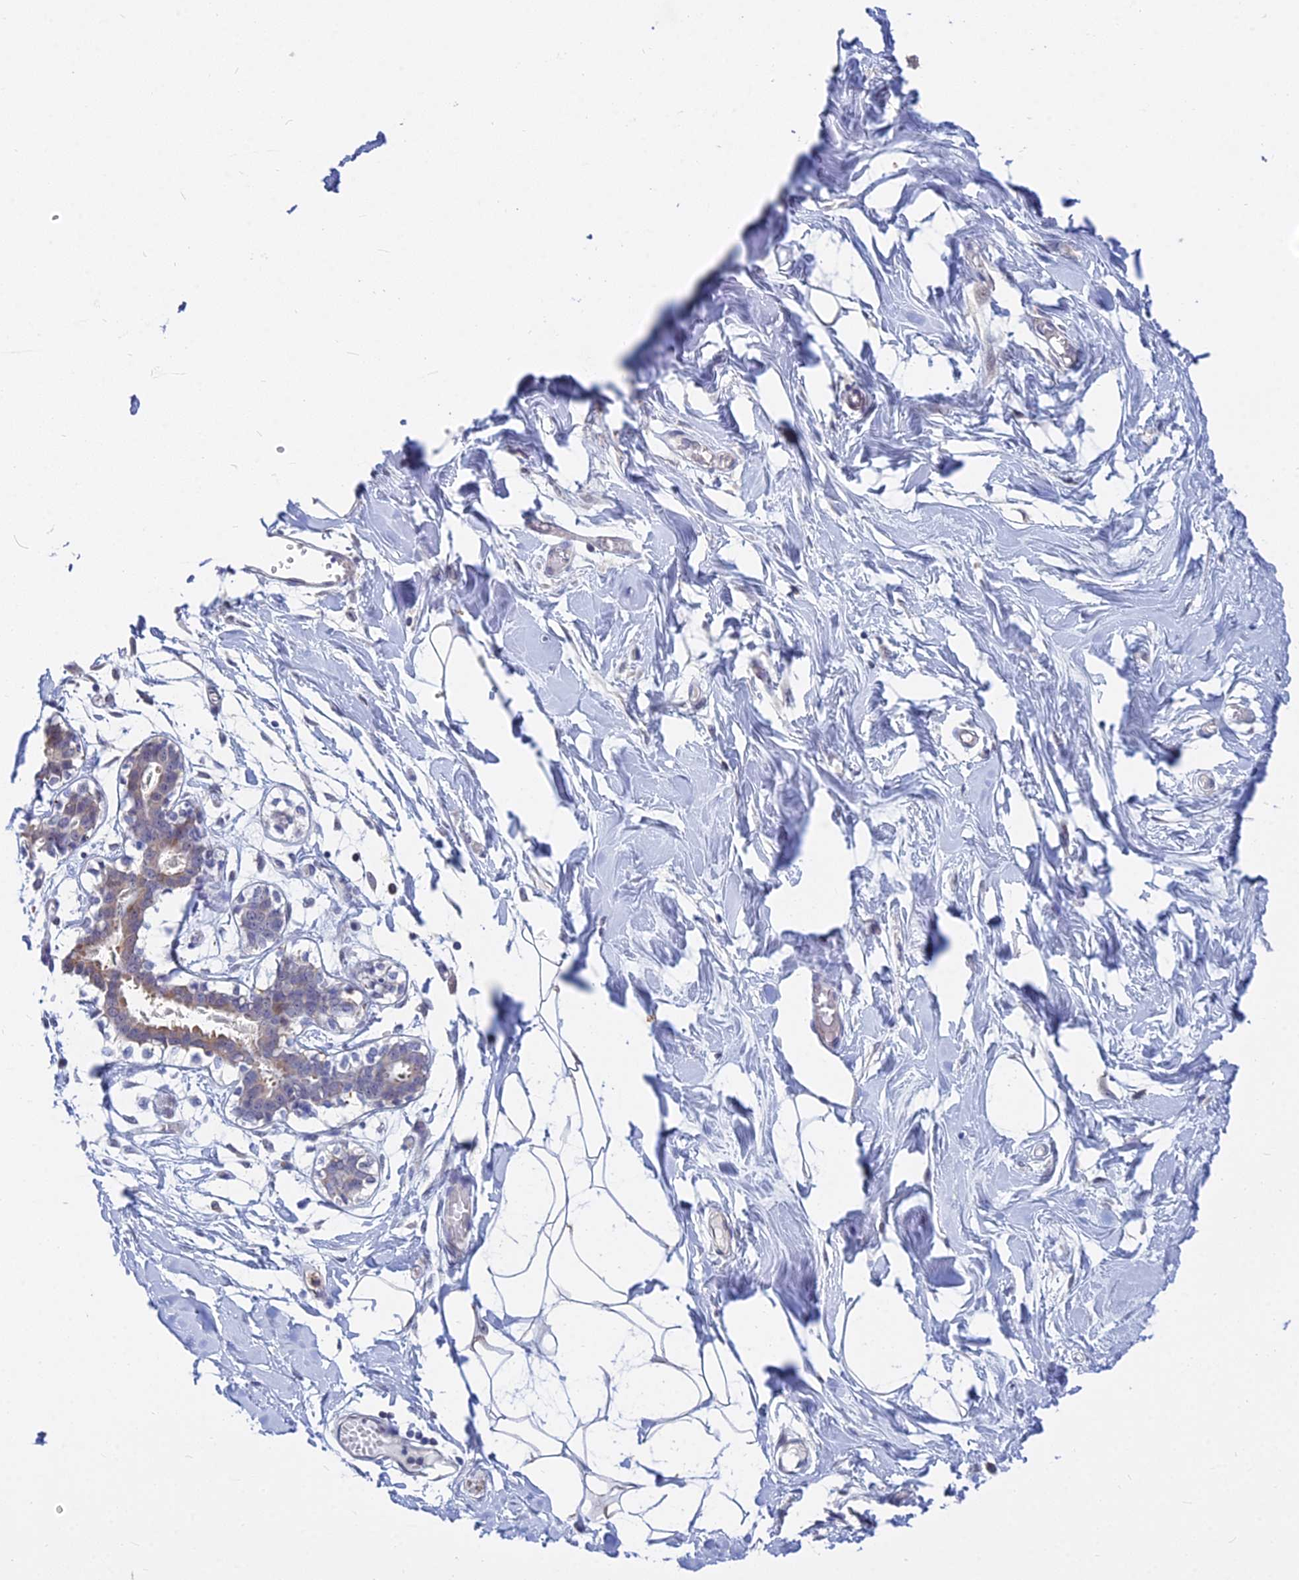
{"staining": {"intensity": "negative", "quantity": "none", "location": "none"}, "tissue": "breast", "cell_type": "Adipocytes", "image_type": "normal", "snomed": [{"axis": "morphology", "description": "Normal tissue, NOS"}, {"axis": "topography", "description": "Breast"}], "caption": "IHC of unremarkable breast demonstrates no positivity in adipocytes. Nuclei are stained in blue.", "gene": "B3GALT4", "patient": {"sex": "female", "age": 27}}